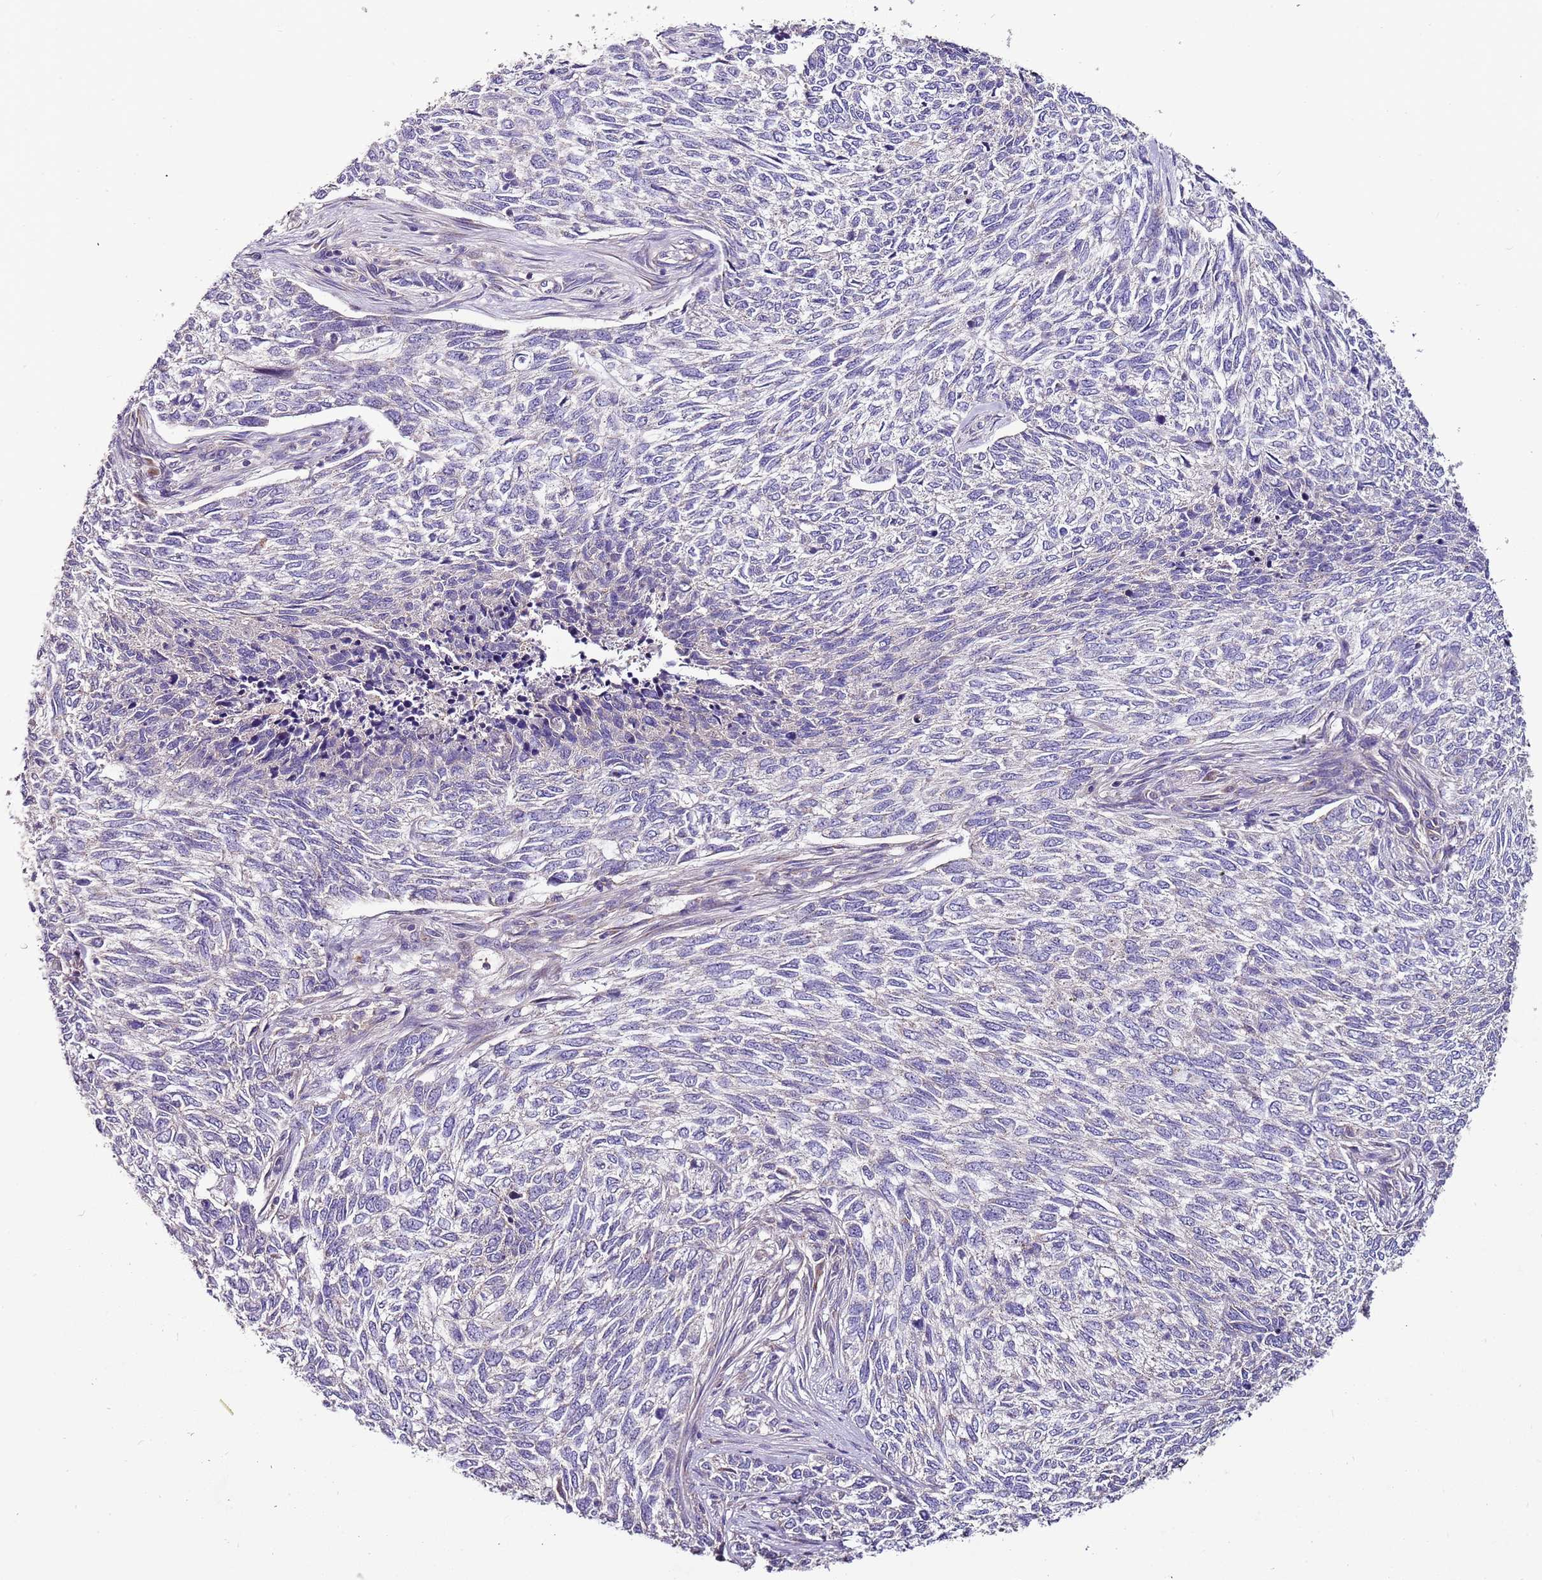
{"staining": {"intensity": "negative", "quantity": "none", "location": "none"}, "tissue": "skin cancer", "cell_type": "Tumor cells", "image_type": "cancer", "snomed": [{"axis": "morphology", "description": "Basal cell carcinoma"}, {"axis": "topography", "description": "Skin"}], "caption": "This is an IHC histopathology image of human skin cancer. There is no staining in tumor cells.", "gene": "FAM20A", "patient": {"sex": "female", "age": 65}}